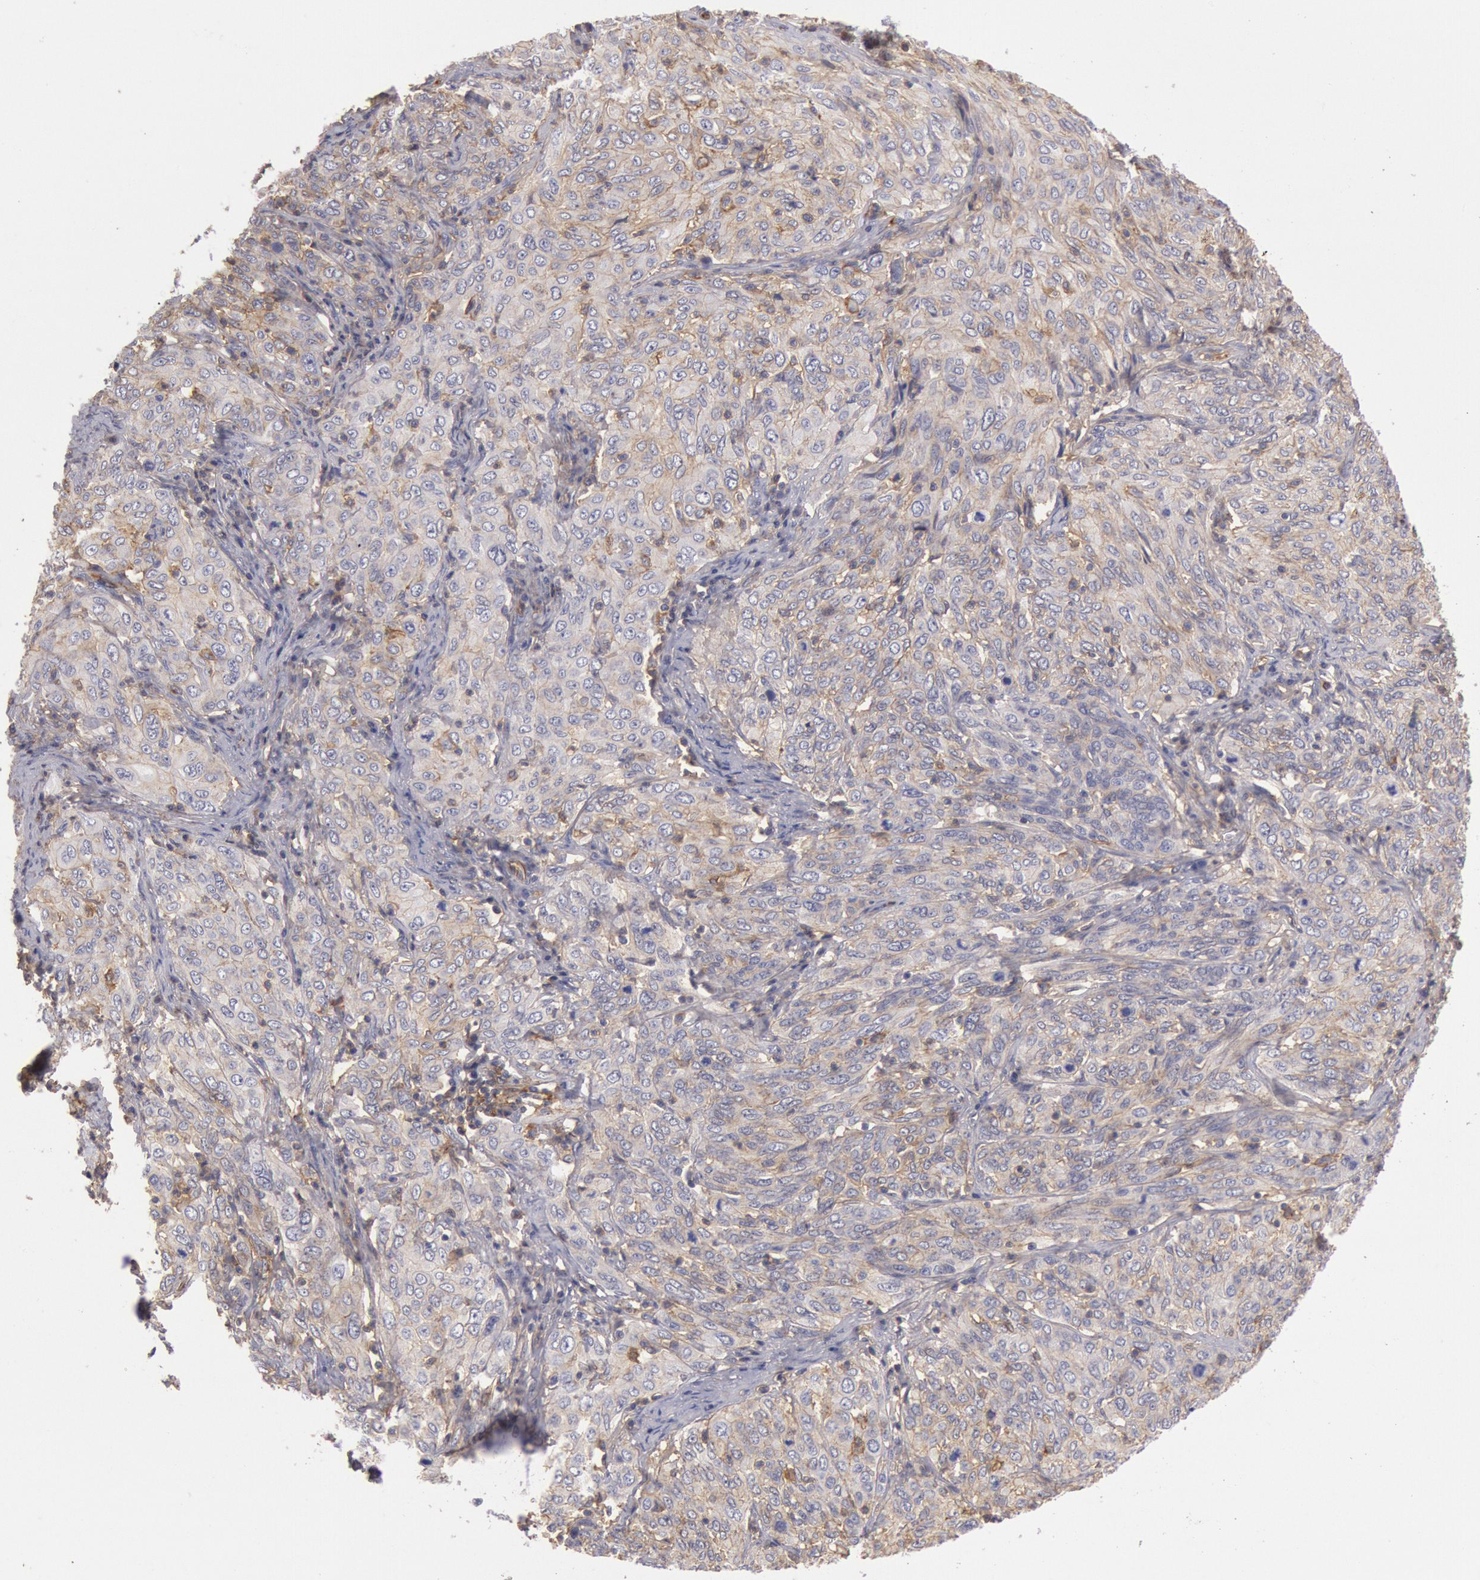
{"staining": {"intensity": "weak", "quantity": "25%-75%", "location": "cytoplasmic/membranous"}, "tissue": "cervical cancer", "cell_type": "Tumor cells", "image_type": "cancer", "snomed": [{"axis": "morphology", "description": "Squamous cell carcinoma, NOS"}, {"axis": "topography", "description": "Cervix"}], "caption": "Weak cytoplasmic/membranous expression is present in about 25%-75% of tumor cells in cervical cancer. (DAB (3,3'-diaminobenzidine) IHC, brown staining for protein, blue staining for nuclei).", "gene": "SNAP23", "patient": {"sex": "female", "age": 38}}